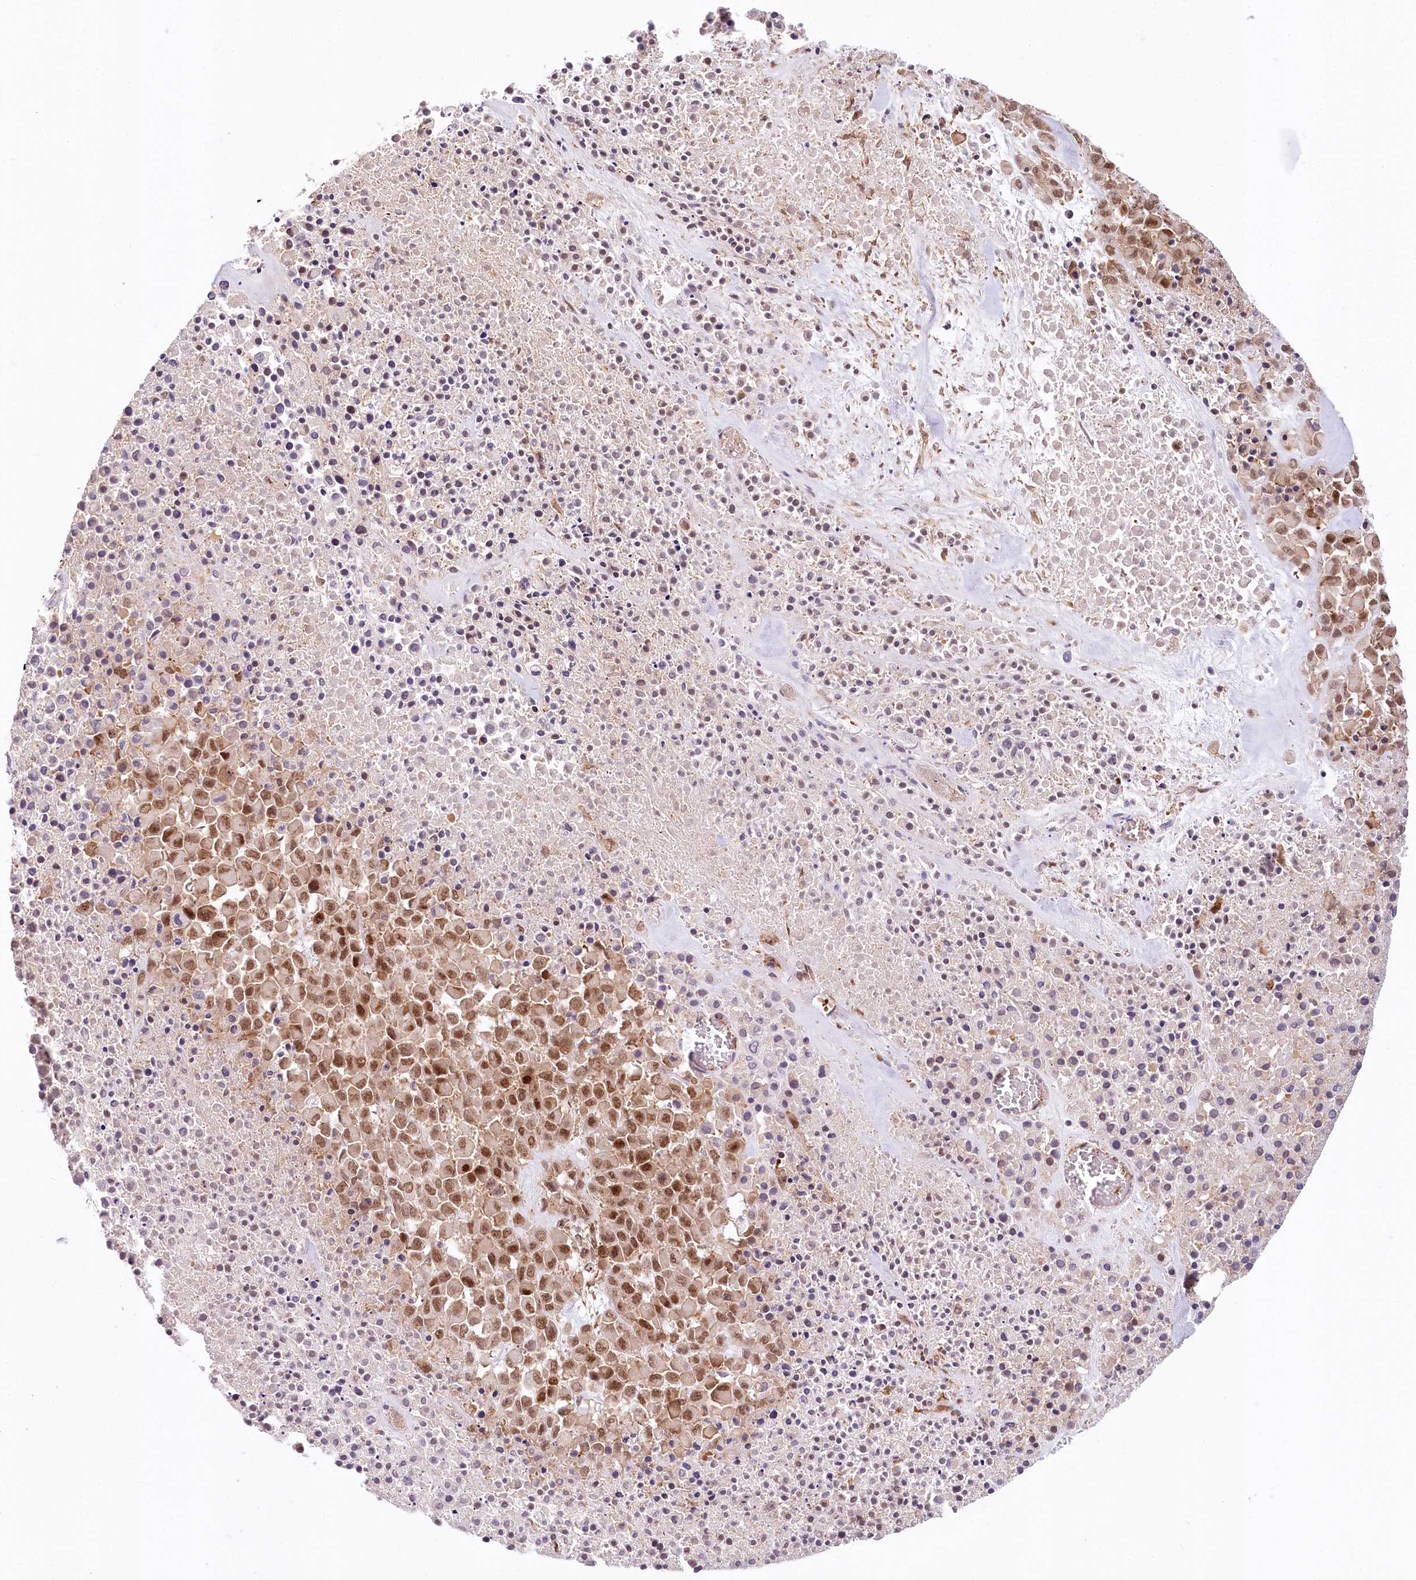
{"staining": {"intensity": "moderate", "quantity": ">75%", "location": "nuclear"}, "tissue": "melanoma", "cell_type": "Tumor cells", "image_type": "cancer", "snomed": [{"axis": "morphology", "description": "Malignant melanoma, Metastatic site"}, {"axis": "topography", "description": "Skin"}], "caption": "The micrograph shows staining of malignant melanoma (metastatic site), revealing moderate nuclear protein positivity (brown color) within tumor cells.", "gene": "TUBGCP2", "patient": {"sex": "female", "age": 81}}